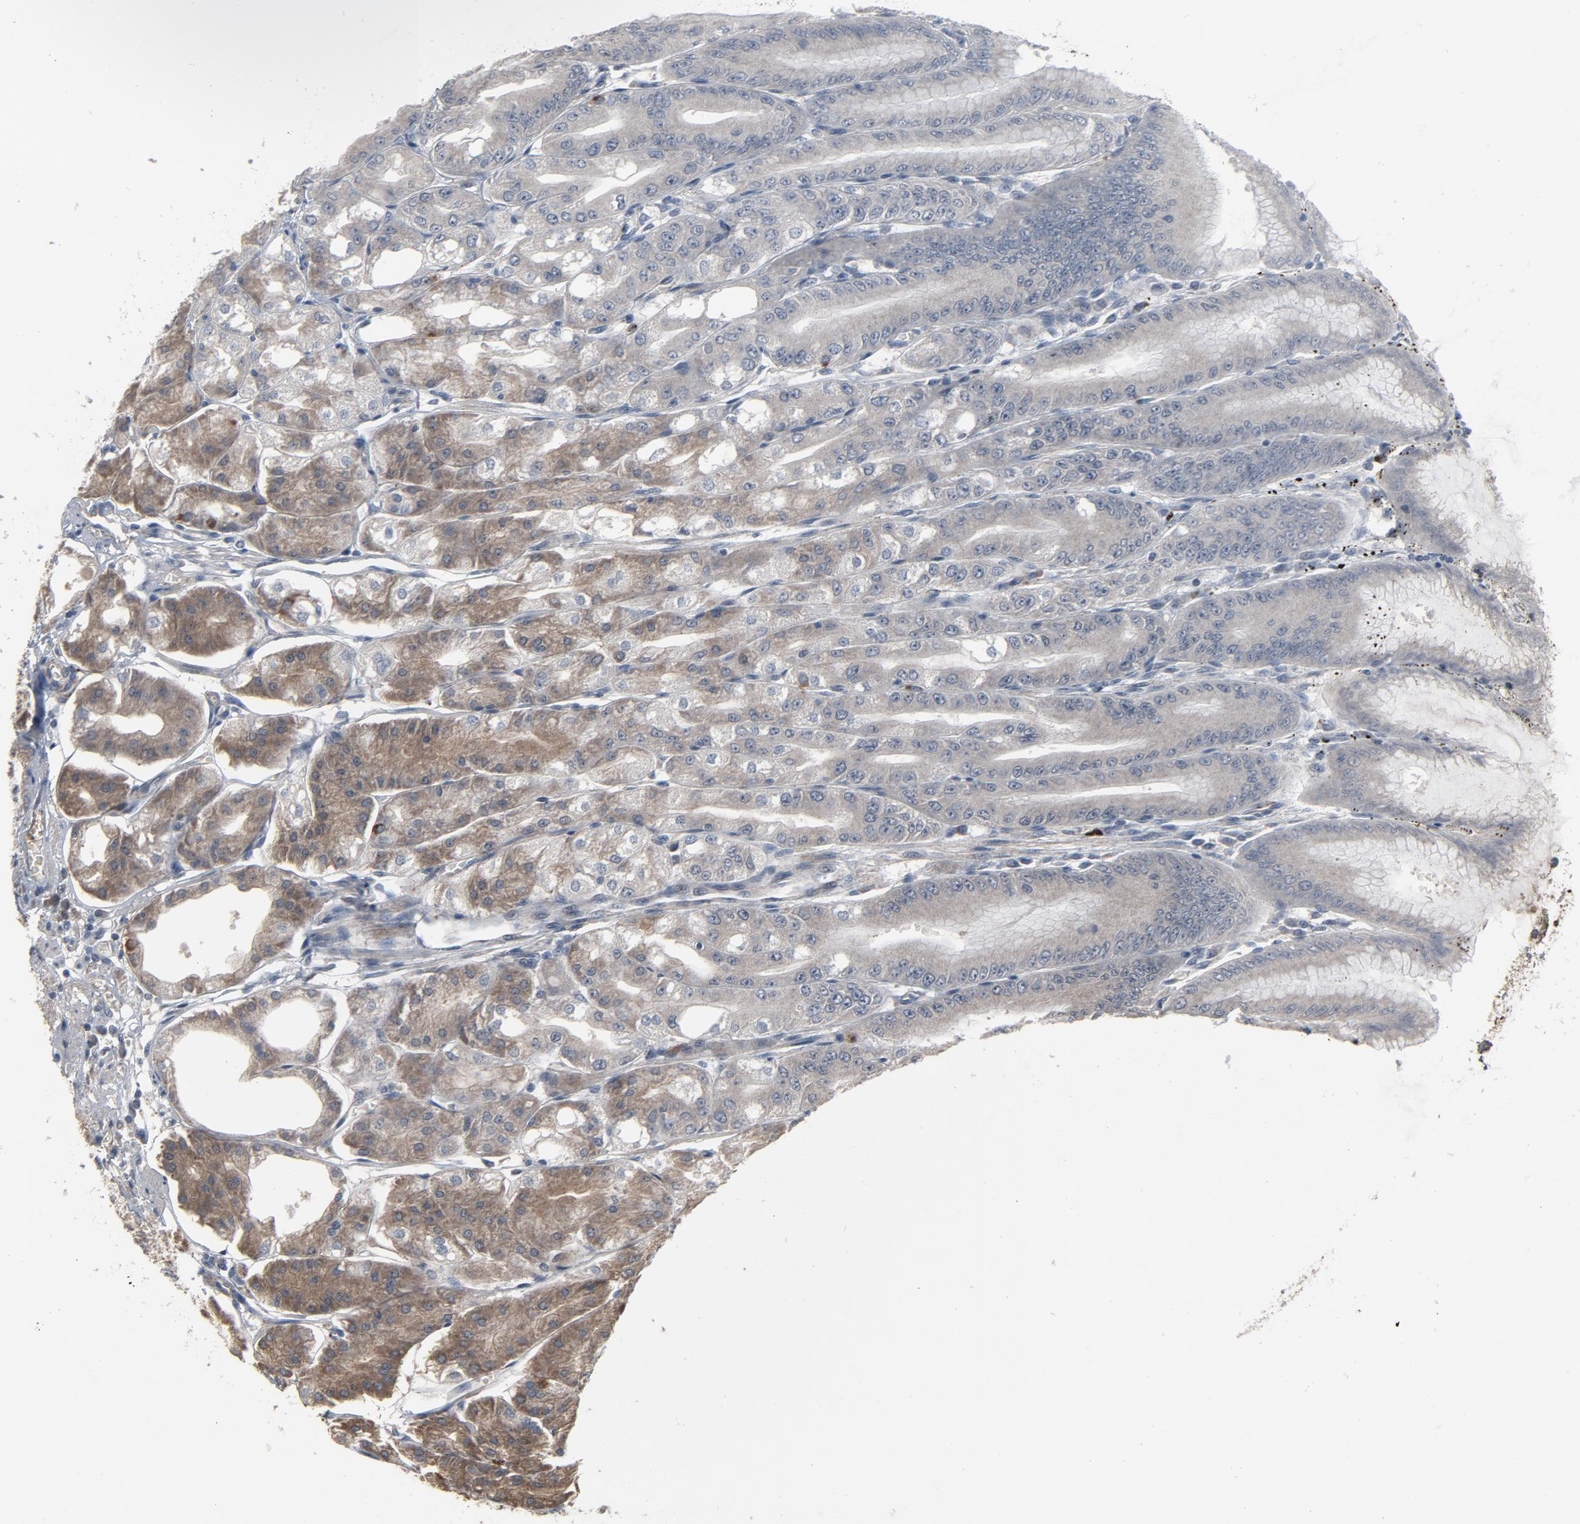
{"staining": {"intensity": "weak", "quantity": "<25%", "location": "cytoplasmic/membranous"}, "tissue": "stomach", "cell_type": "Glandular cells", "image_type": "normal", "snomed": [{"axis": "morphology", "description": "Normal tissue, NOS"}, {"axis": "topography", "description": "Stomach, lower"}], "caption": "Immunohistochemistry (IHC) of unremarkable human stomach displays no staining in glandular cells.", "gene": "PDZD4", "patient": {"sex": "male", "age": 71}}